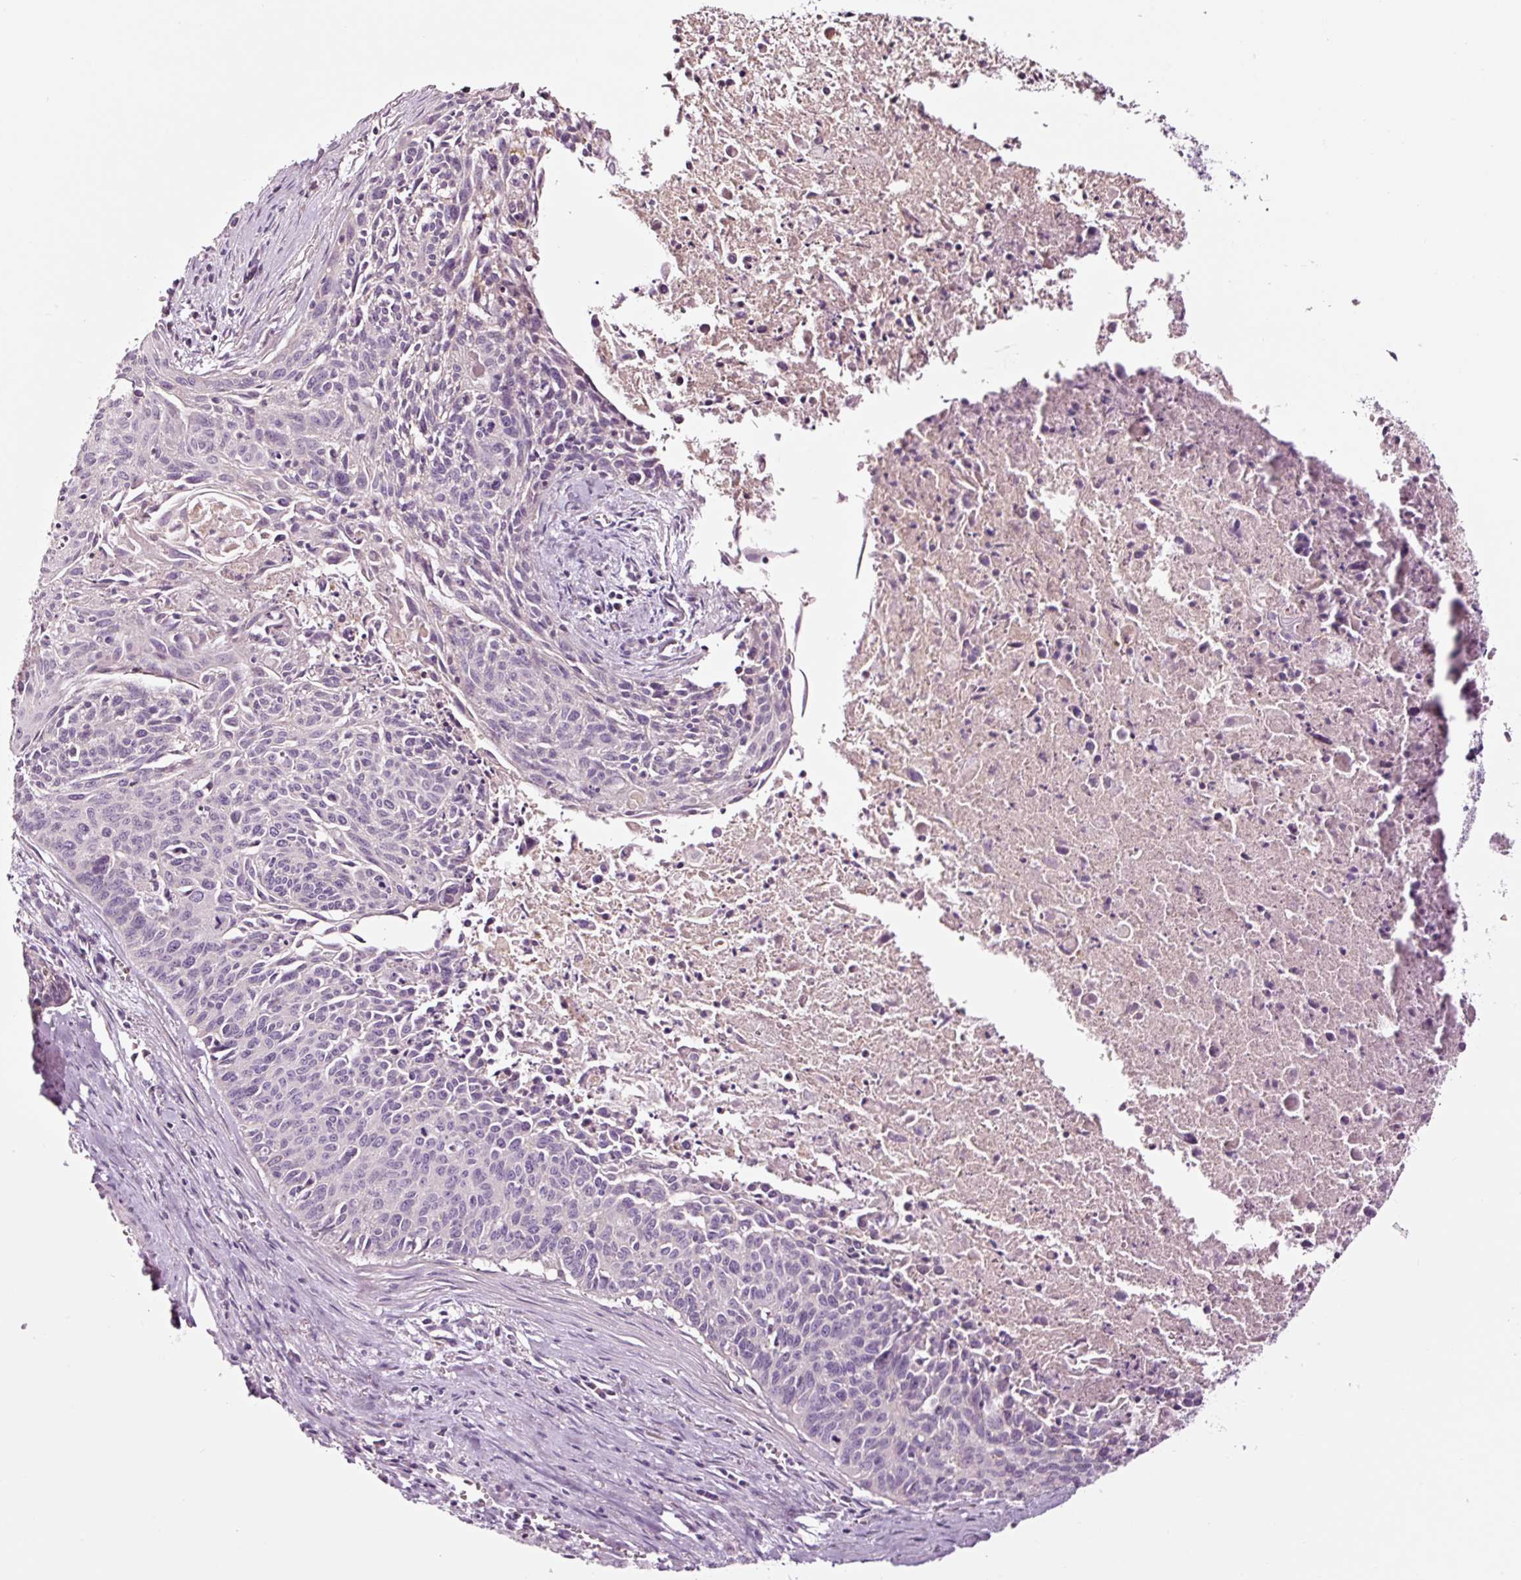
{"staining": {"intensity": "negative", "quantity": "none", "location": "none"}, "tissue": "cervical cancer", "cell_type": "Tumor cells", "image_type": "cancer", "snomed": [{"axis": "morphology", "description": "Squamous cell carcinoma, NOS"}, {"axis": "topography", "description": "Cervix"}], "caption": "Squamous cell carcinoma (cervical) stained for a protein using immunohistochemistry (IHC) reveals no staining tumor cells.", "gene": "LDHAL6B", "patient": {"sex": "female", "age": 55}}